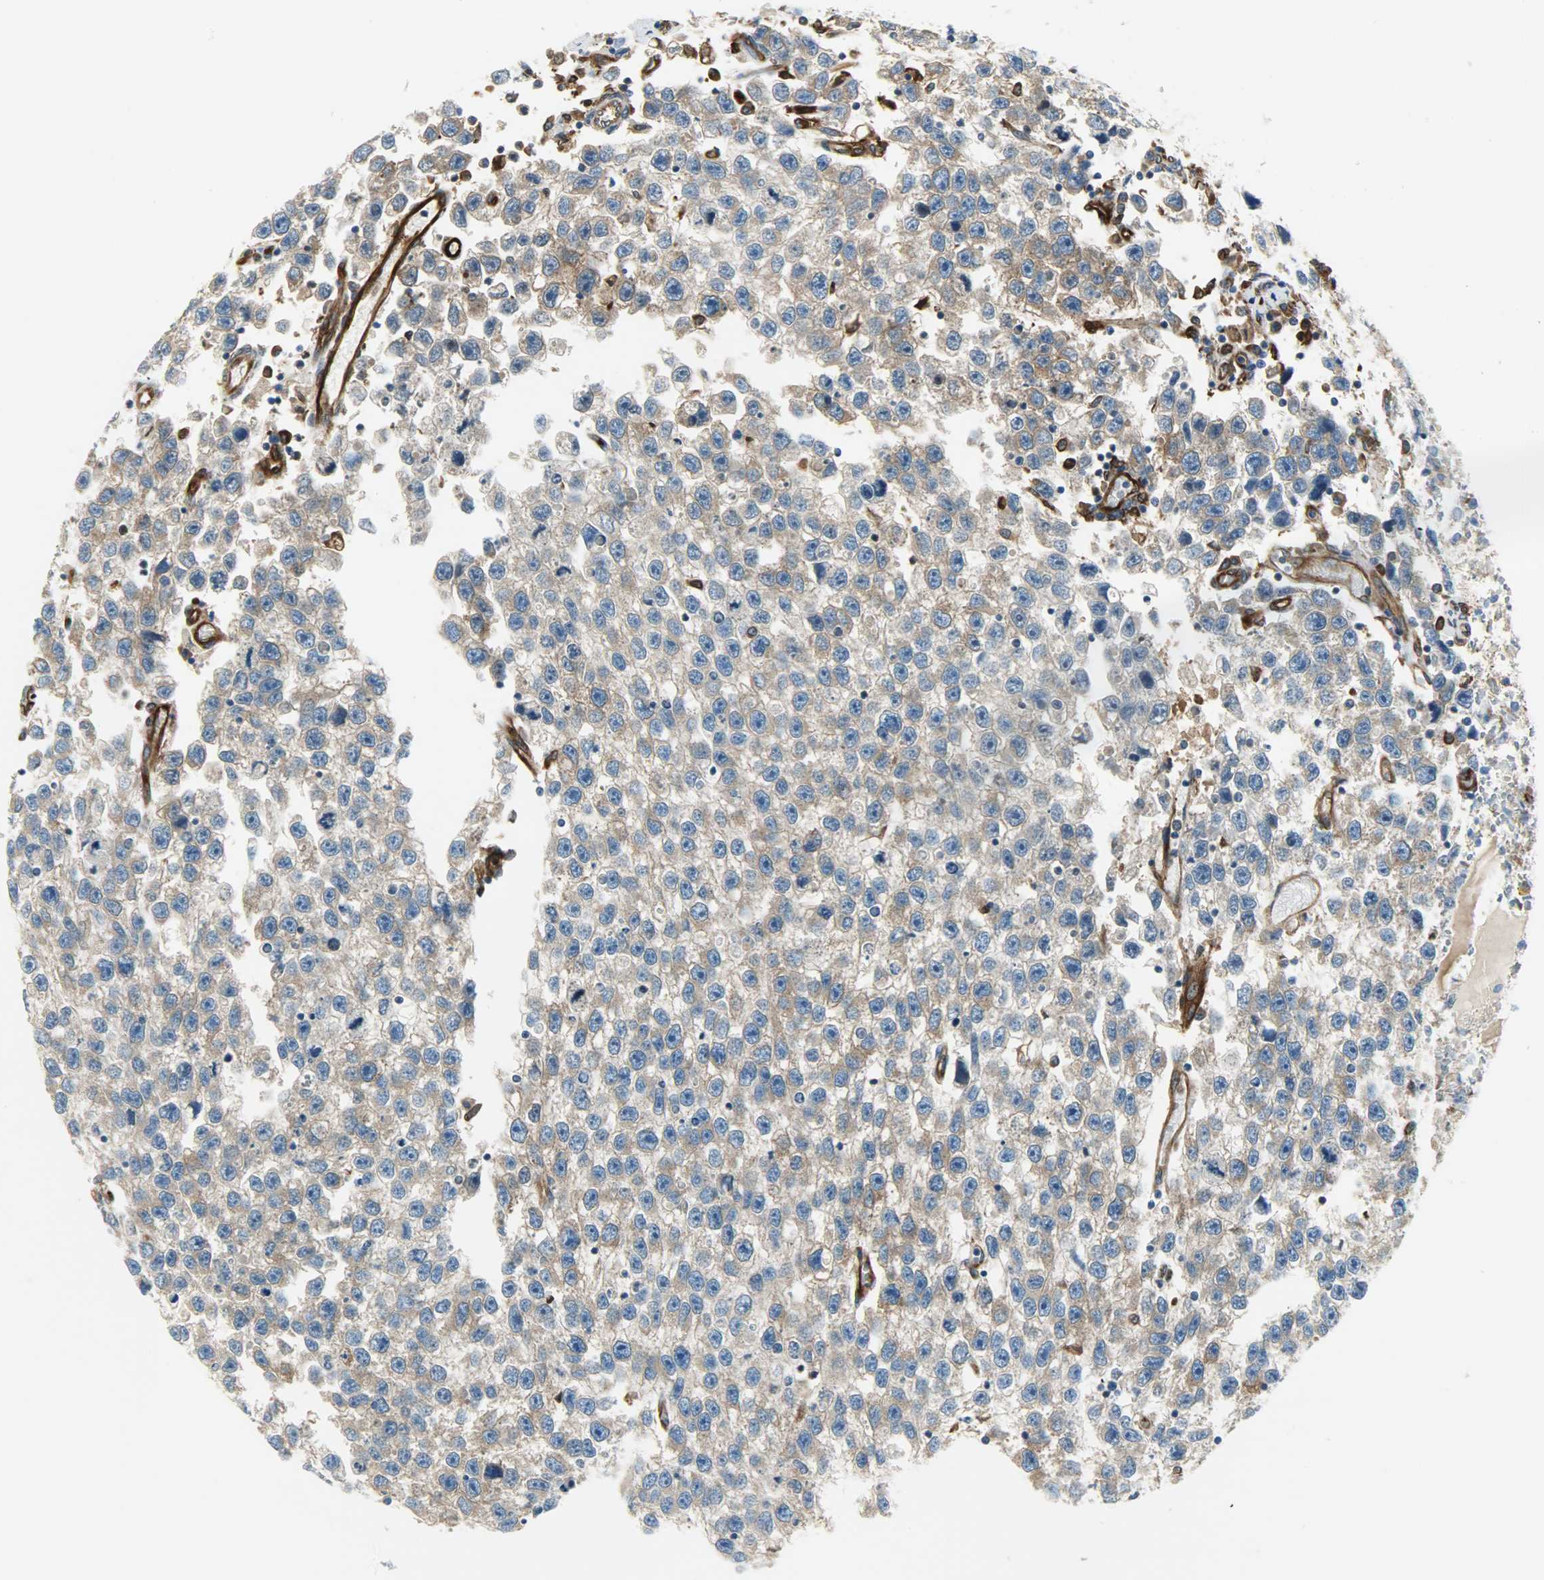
{"staining": {"intensity": "moderate", "quantity": ">75%", "location": "cytoplasmic/membranous"}, "tissue": "testis cancer", "cell_type": "Tumor cells", "image_type": "cancer", "snomed": [{"axis": "morphology", "description": "Seminoma, NOS"}, {"axis": "topography", "description": "Testis"}], "caption": "High-magnification brightfield microscopy of testis cancer (seminoma) stained with DAB (brown) and counterstained with hematoxylin (blue). tumor cells exhibit moderate cytoplasmic/membranous staining is identified in about>75% of cells.", "gene": "WARS1", "patient": {"sex": "male", "age": 33}}